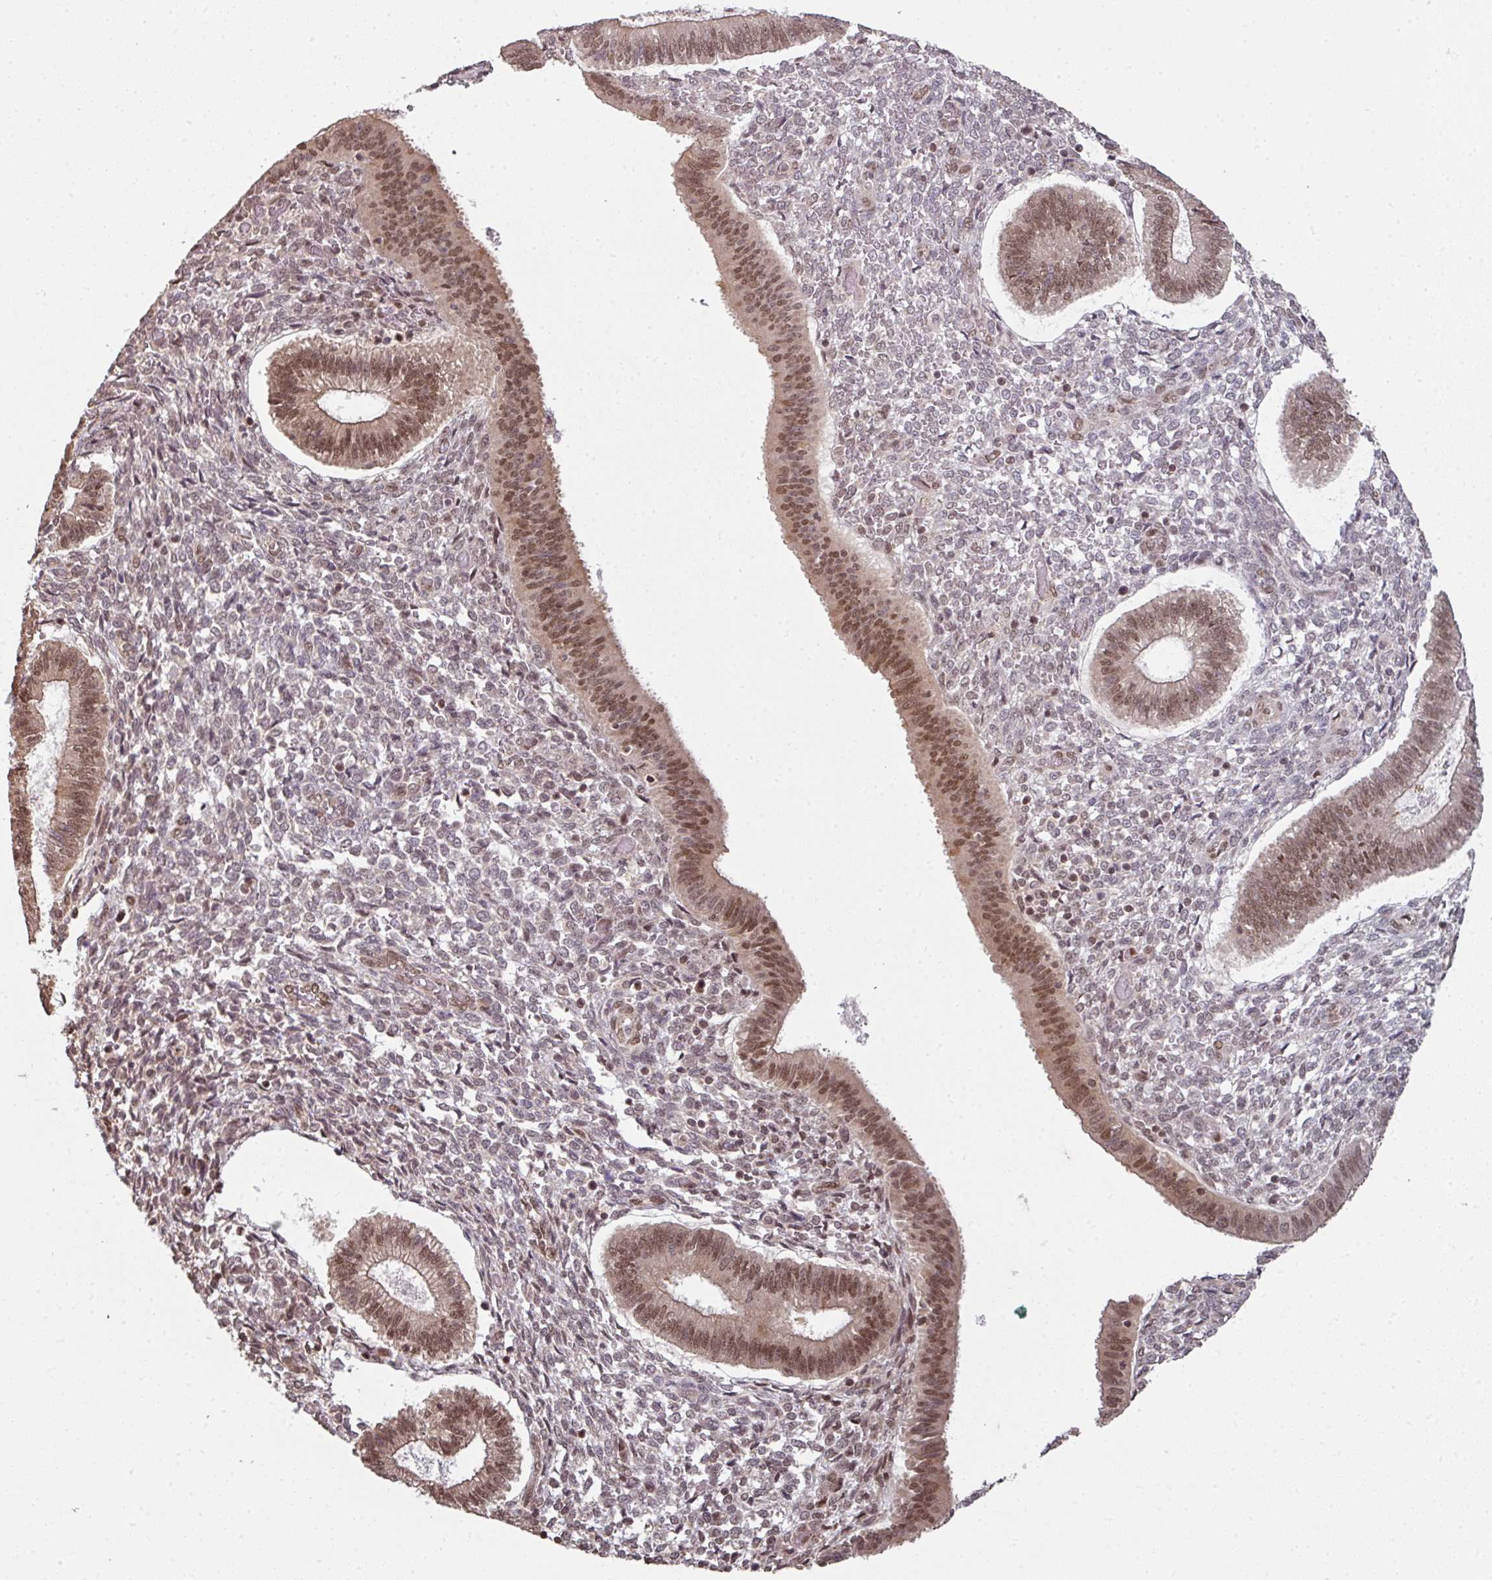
{"staining": {"intensity": "moderate", "quantity": "25%-75%", "location": "nuclear"}, "tissue": "endometrium", "cell_type": "Cells in endometrial stroma", "image_type": "normal", "snomed": [{"axis": "morphology", "description": "Normal tissue, NOS"}, {"axis": "topography", "description": "Endometrium"}], "caption": "Immunohistochemistry histopathology image of unremarkable endometrium: endometrium stained using immunohistochemistry reveals medium levels of moderate protein expression localized specifically in the nuclear of cells in endometrial stroma, appearing as a nuclear brown color.", "gene": "SIK3", "patient": {"sex": "female", "age": 25}}